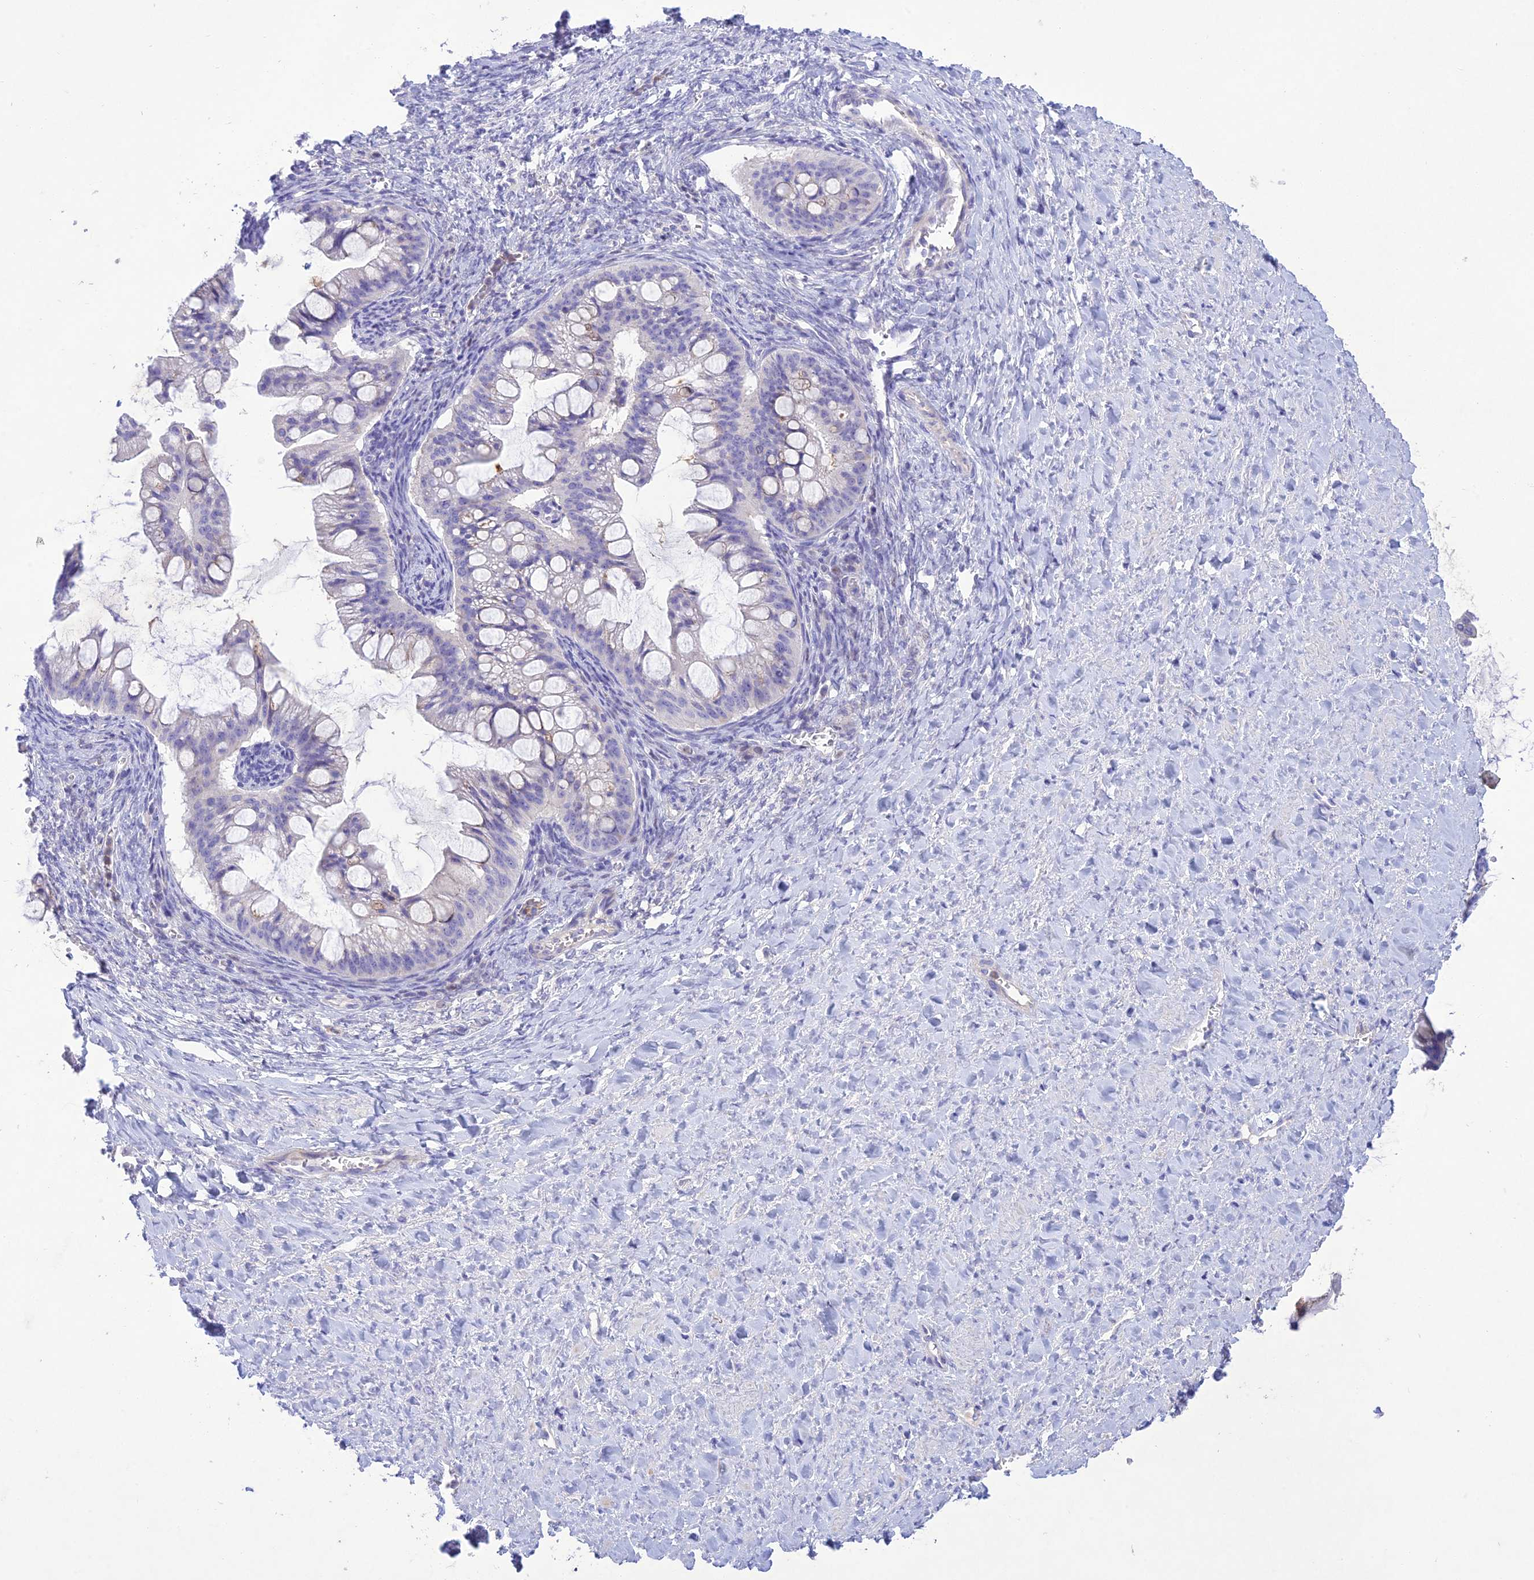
{"staining": {"intensity": "negative", "quantity": "none", "location": "none"}, "tissue": "ovarian cancer", "cell_type": "Tumor cells", "image_type": "cancer", "snomed": [{"axis": "morphology", "description": "Cystadenocarcinoma, mucinous, NOS"}, {"axis": "topography", "description": "Ovary"}], "caption": "This is an immunohistochemistry micrograph of ovarian cancer (mucinous cystadenocarcinoma). There is no staining in tumor cells.", "gene": "SLC13A5", "patient": {"sex": "female", "age": 73}}